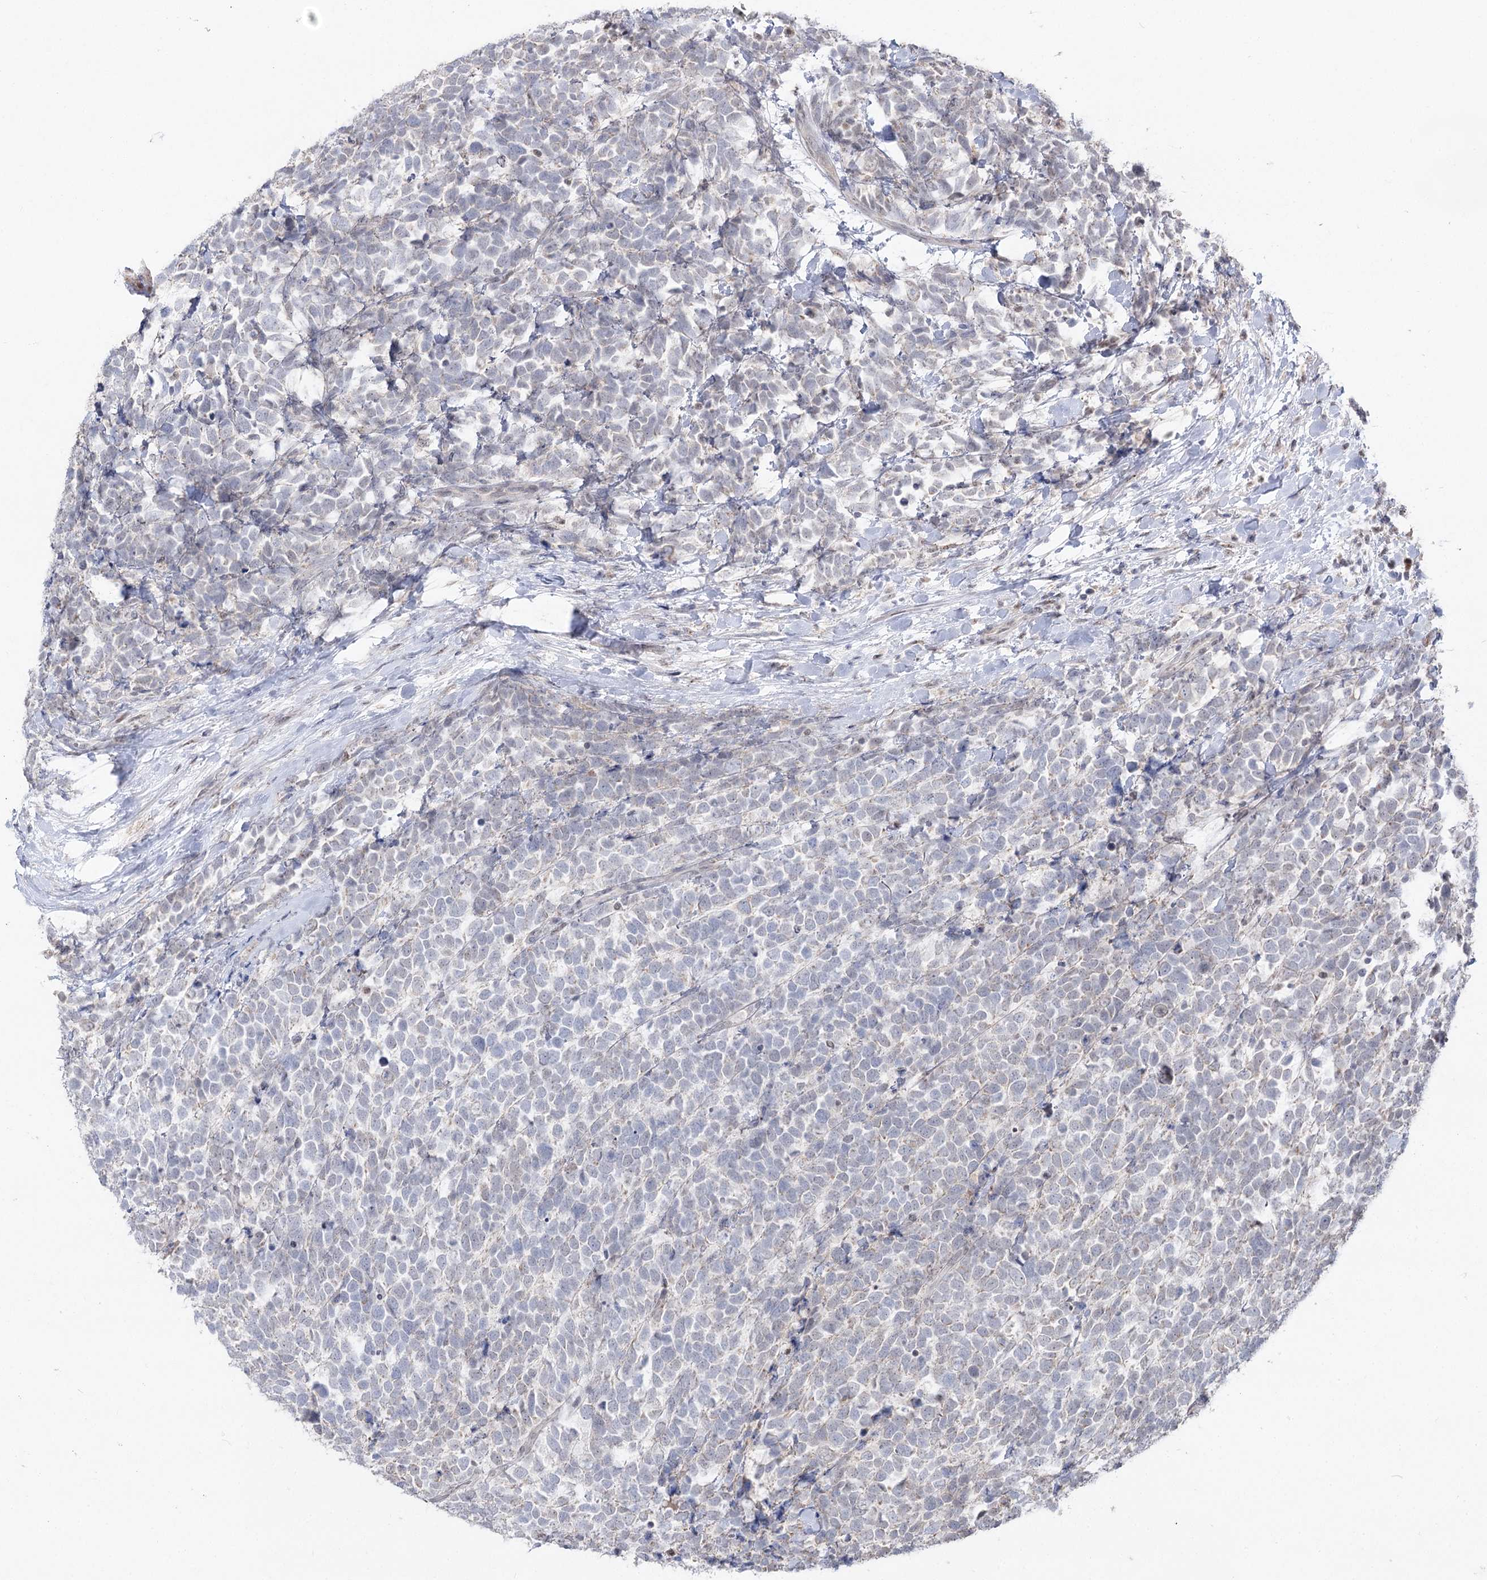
{"staining": {"intensity": "negative", "quantity": "none", "location": "none"}, "tissue": "urothelial cancer", "cell_type": "Tumor cells", "image_type": "cancer", "snomed": [{"axis": "morphology", "description": "Urothelial carcinoma, High grade"}, {"axis": "topography", "description": "Urinary bladder"}], "caption": "An image of urothelial carcinoma (high-grade) stained for a protein reveals no brown staining in tumor cells.", "gene": "RUFY4", "patient": {"sex": "female", "age": 82}}